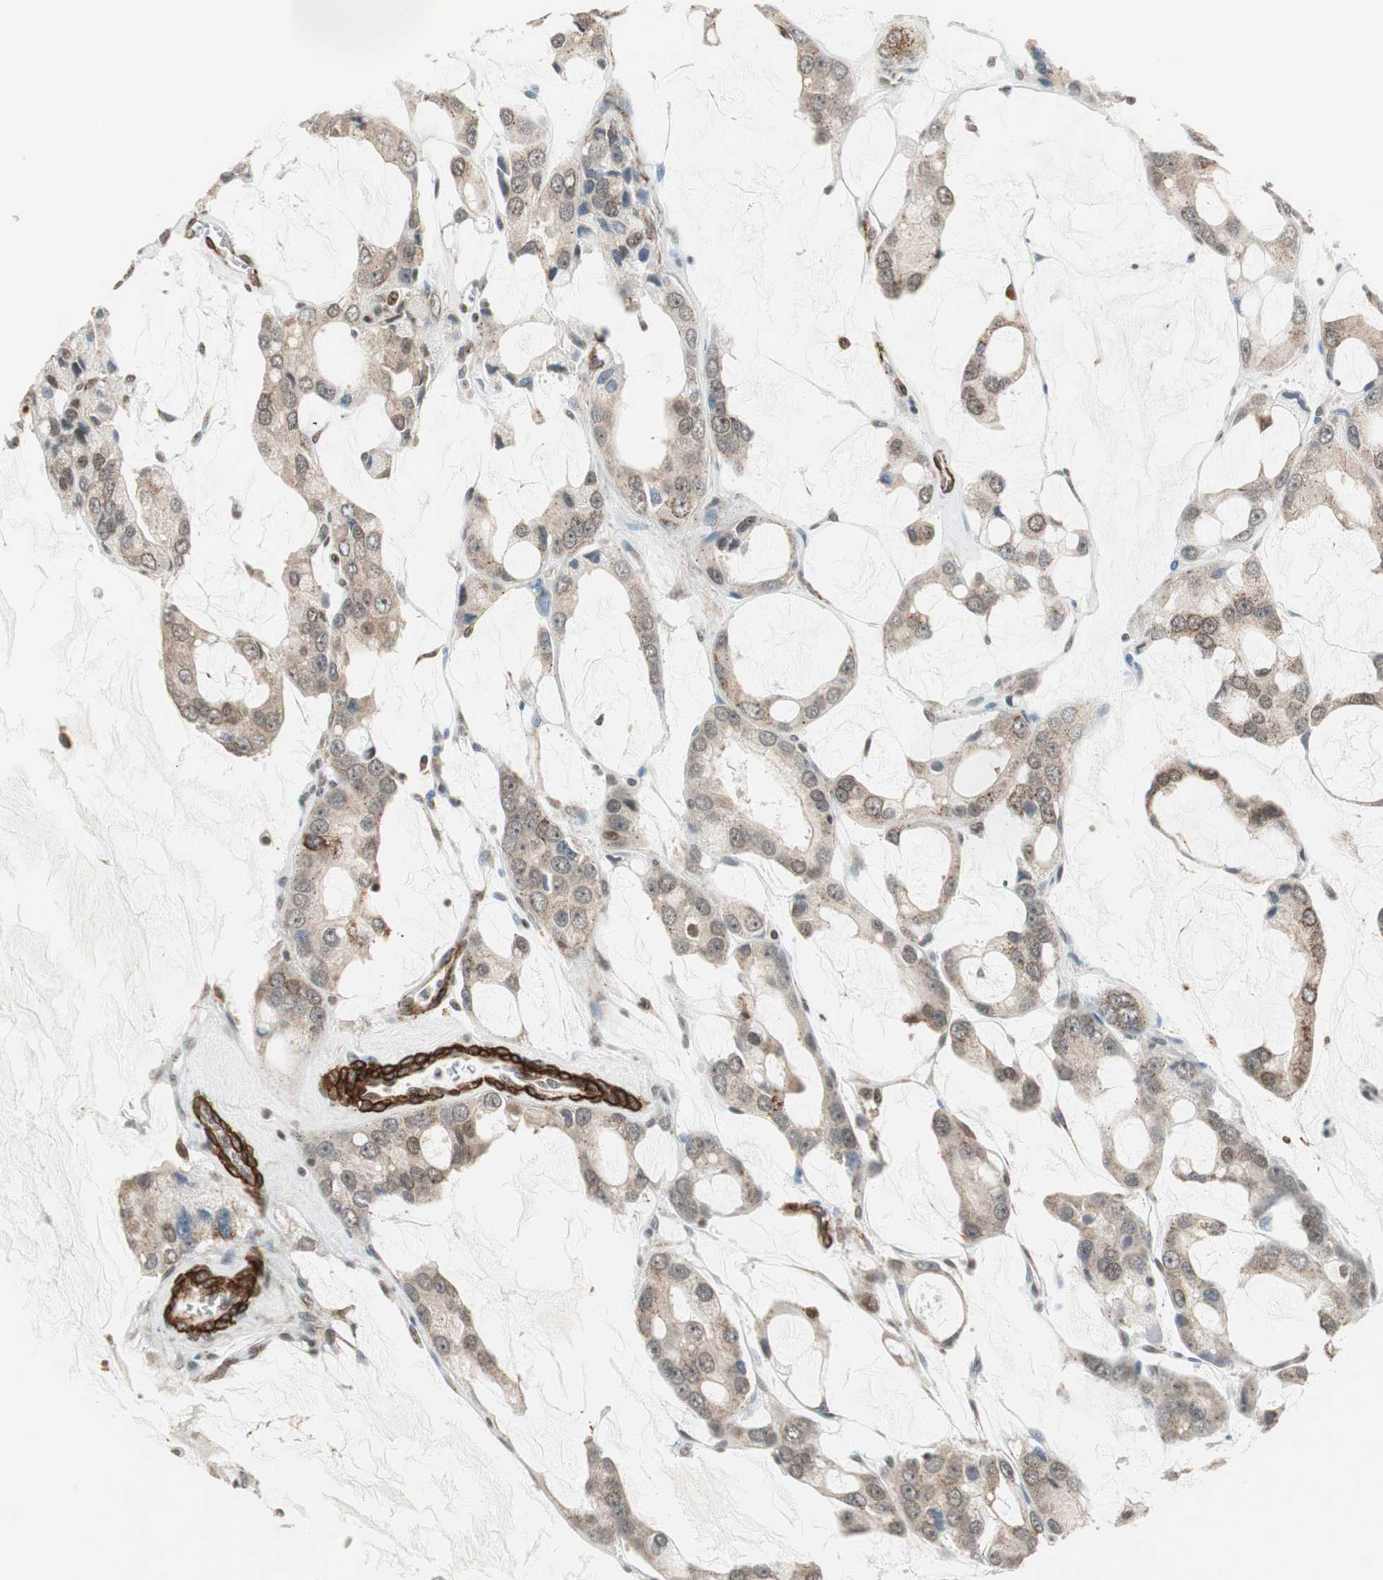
{"staining": {"intensity": "moderate", "quantity": ">75%", "location": "cytoplasmic/membranous"}, "tissue": "prostate cancer", "cell_type": "Tumor cells", "image_type": "cancer", "snomed": [{"axis": "morphology", "description": "Adenocarcinoma, High grade"}, {"axis": "topography", "description": "Prostate"}], "caption": "Prostate cancer (adenocarcinoma (high-grade)) stained with DAB (3,3'-diaminobenzidine) immunohistochemistry (IHC) exhibits medium levels of moderate cytoplasmic/membranous staining in about >75% of tumor cells. (DAB (3,3'-diaminobenzidine) IHC, brown staining for protein, blue staining for nuclei).", "gene": "CDK19", "patient": {"sex": "male", "age": 67}}